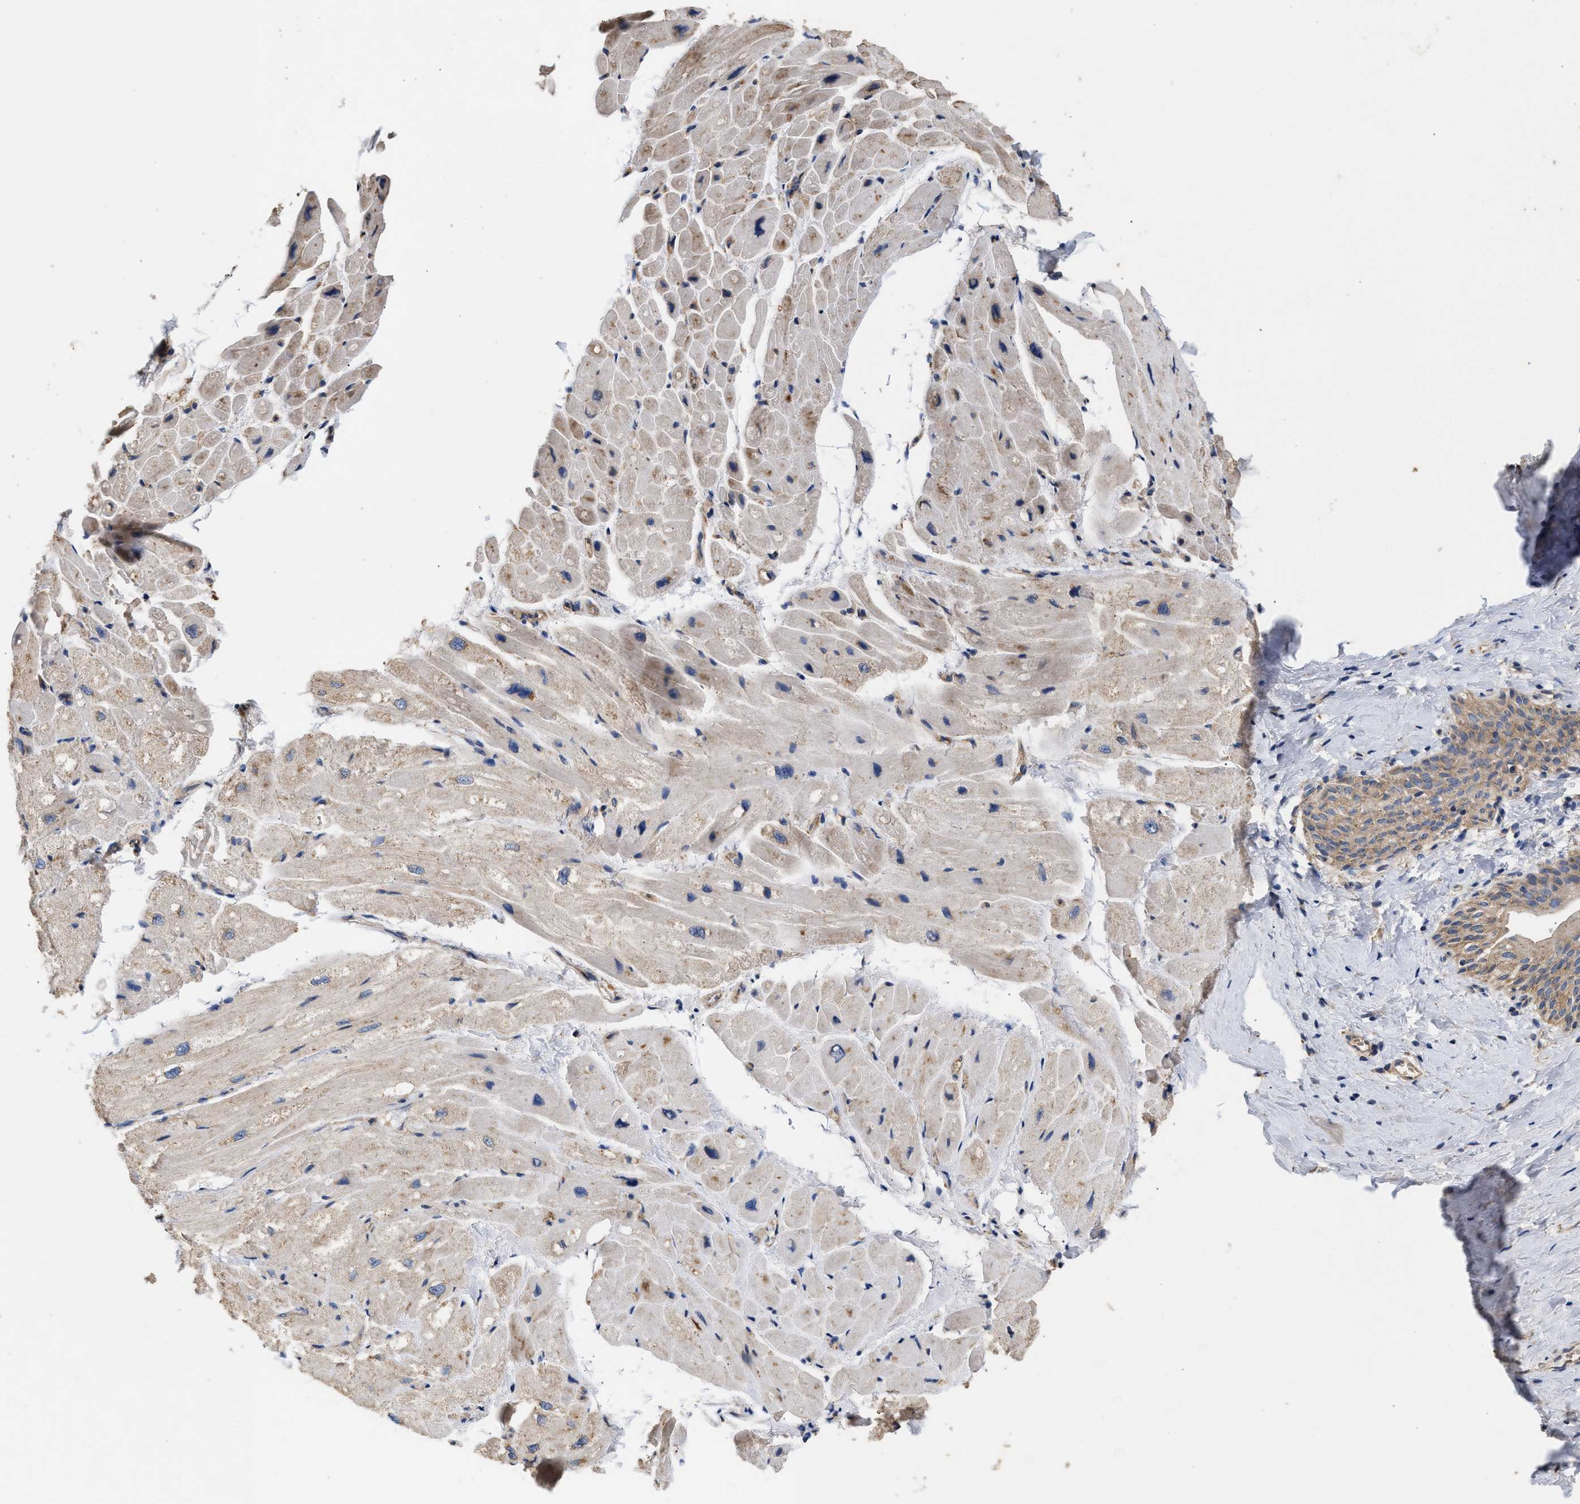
{"staining": {"intensity": "weak", "quantity": ">75%", "location": "cytoplasmic/membranous"}, "tissue": "heart muscle", "cell_type": "Cardiomyocytes", "image_type": "normal", "snomed": [{"axis": "morphology", "description": "Normal tissue, NOS"}, {"axis": "topography", "description": "Heart"}], "caption": "Immunohistochemistry (IHC) of unremarkable heart muscle exhibits low levels of weak cytoplasmic/membranous staining in approximately >75% of cardiomyocytes.", "gene": "KLB", "patient": {"sex": "male", "age": 49}}